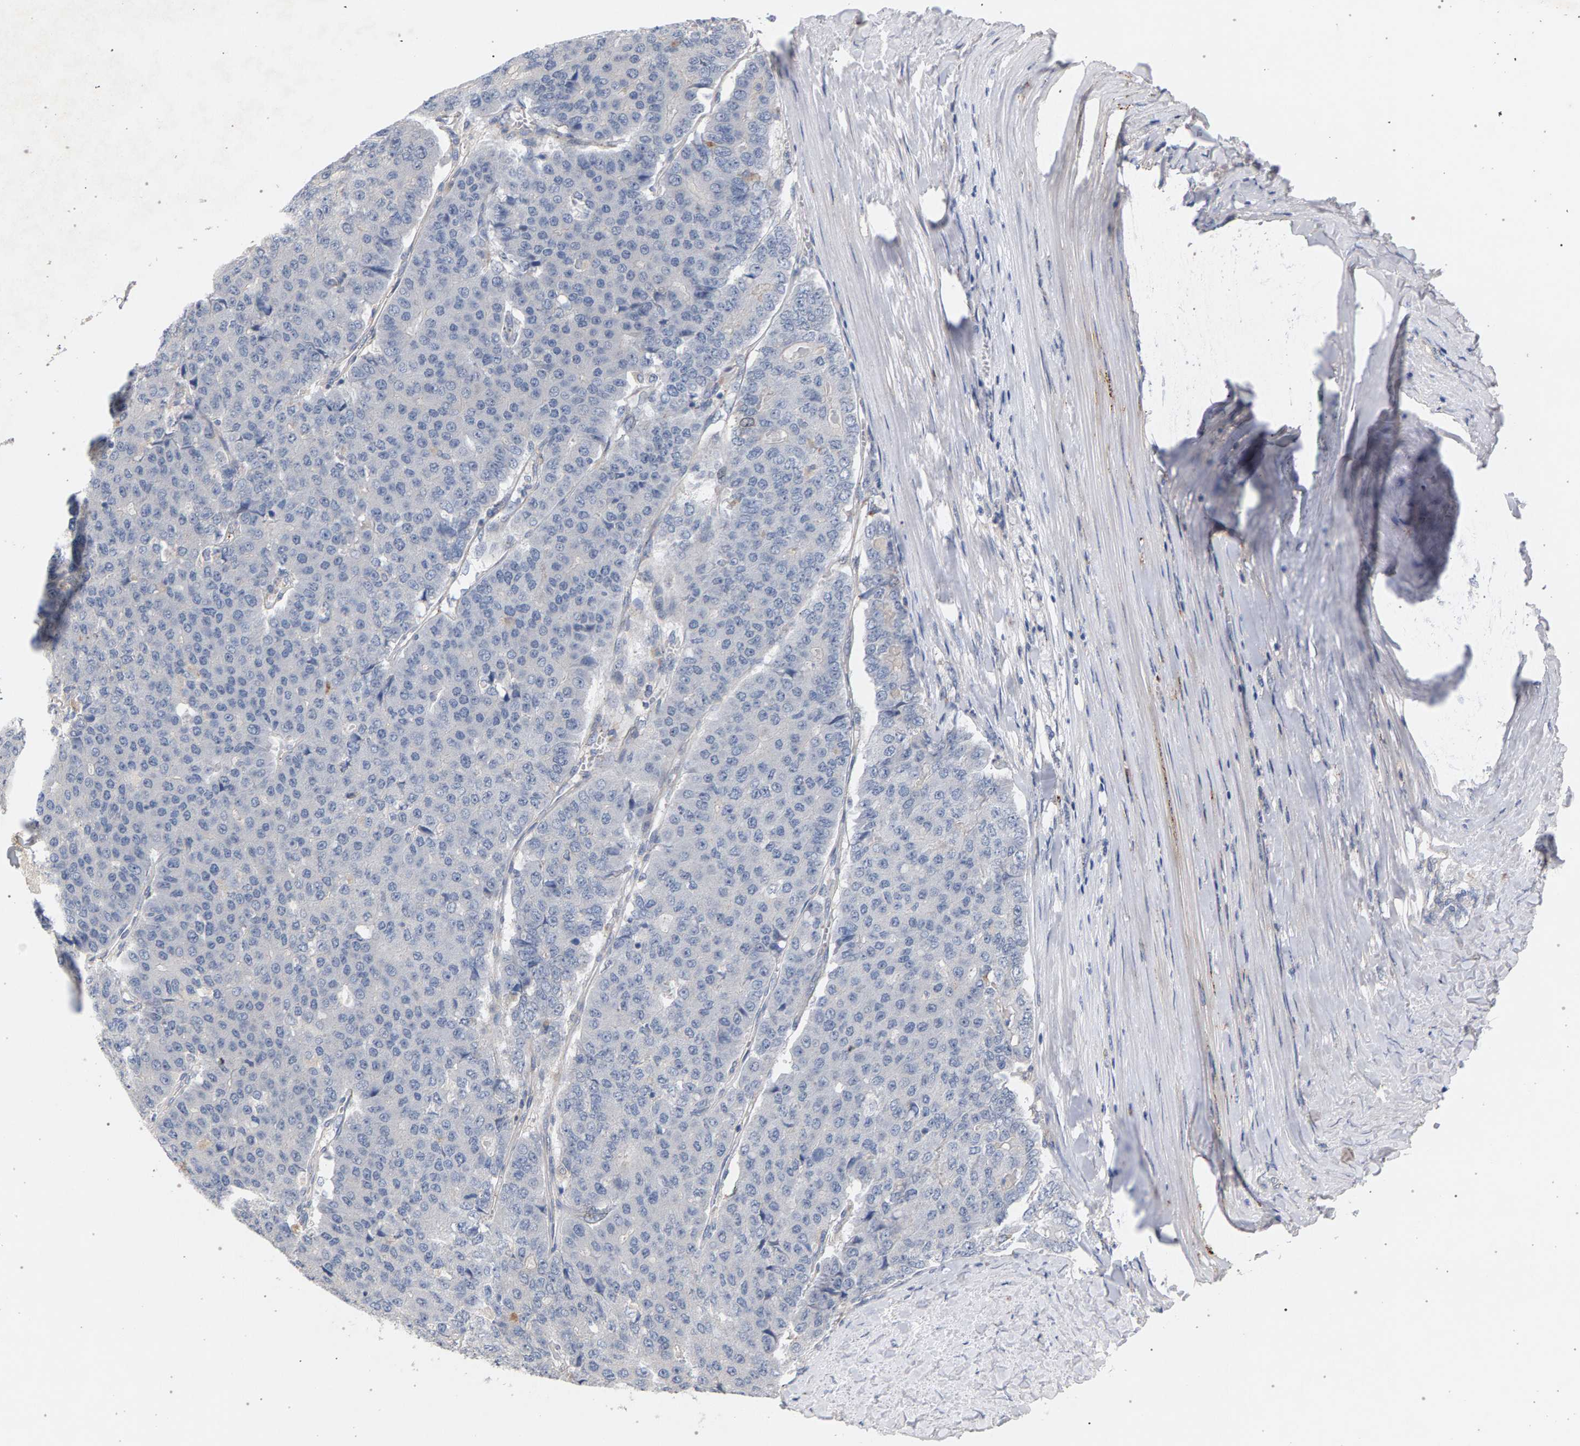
{"staining": {"intensity": "negative", "quantity": "none", "location": "none"}, "tissue": "pancreatic cancer", "cell_type": "Tumor cells", "image_type": "cancer", "snomed": [{"axis": "morphology", "description": "Adenocarcinoma, NOS"}, {"axis": "topography", "description": "Pancreas"}], "caption": "Immunohistochemistry of pancreatic adenocarcinoma shows no expression in tumor cells.", "gene": "MAMDC2", "patient": {"sex": "male", "age": 50}}